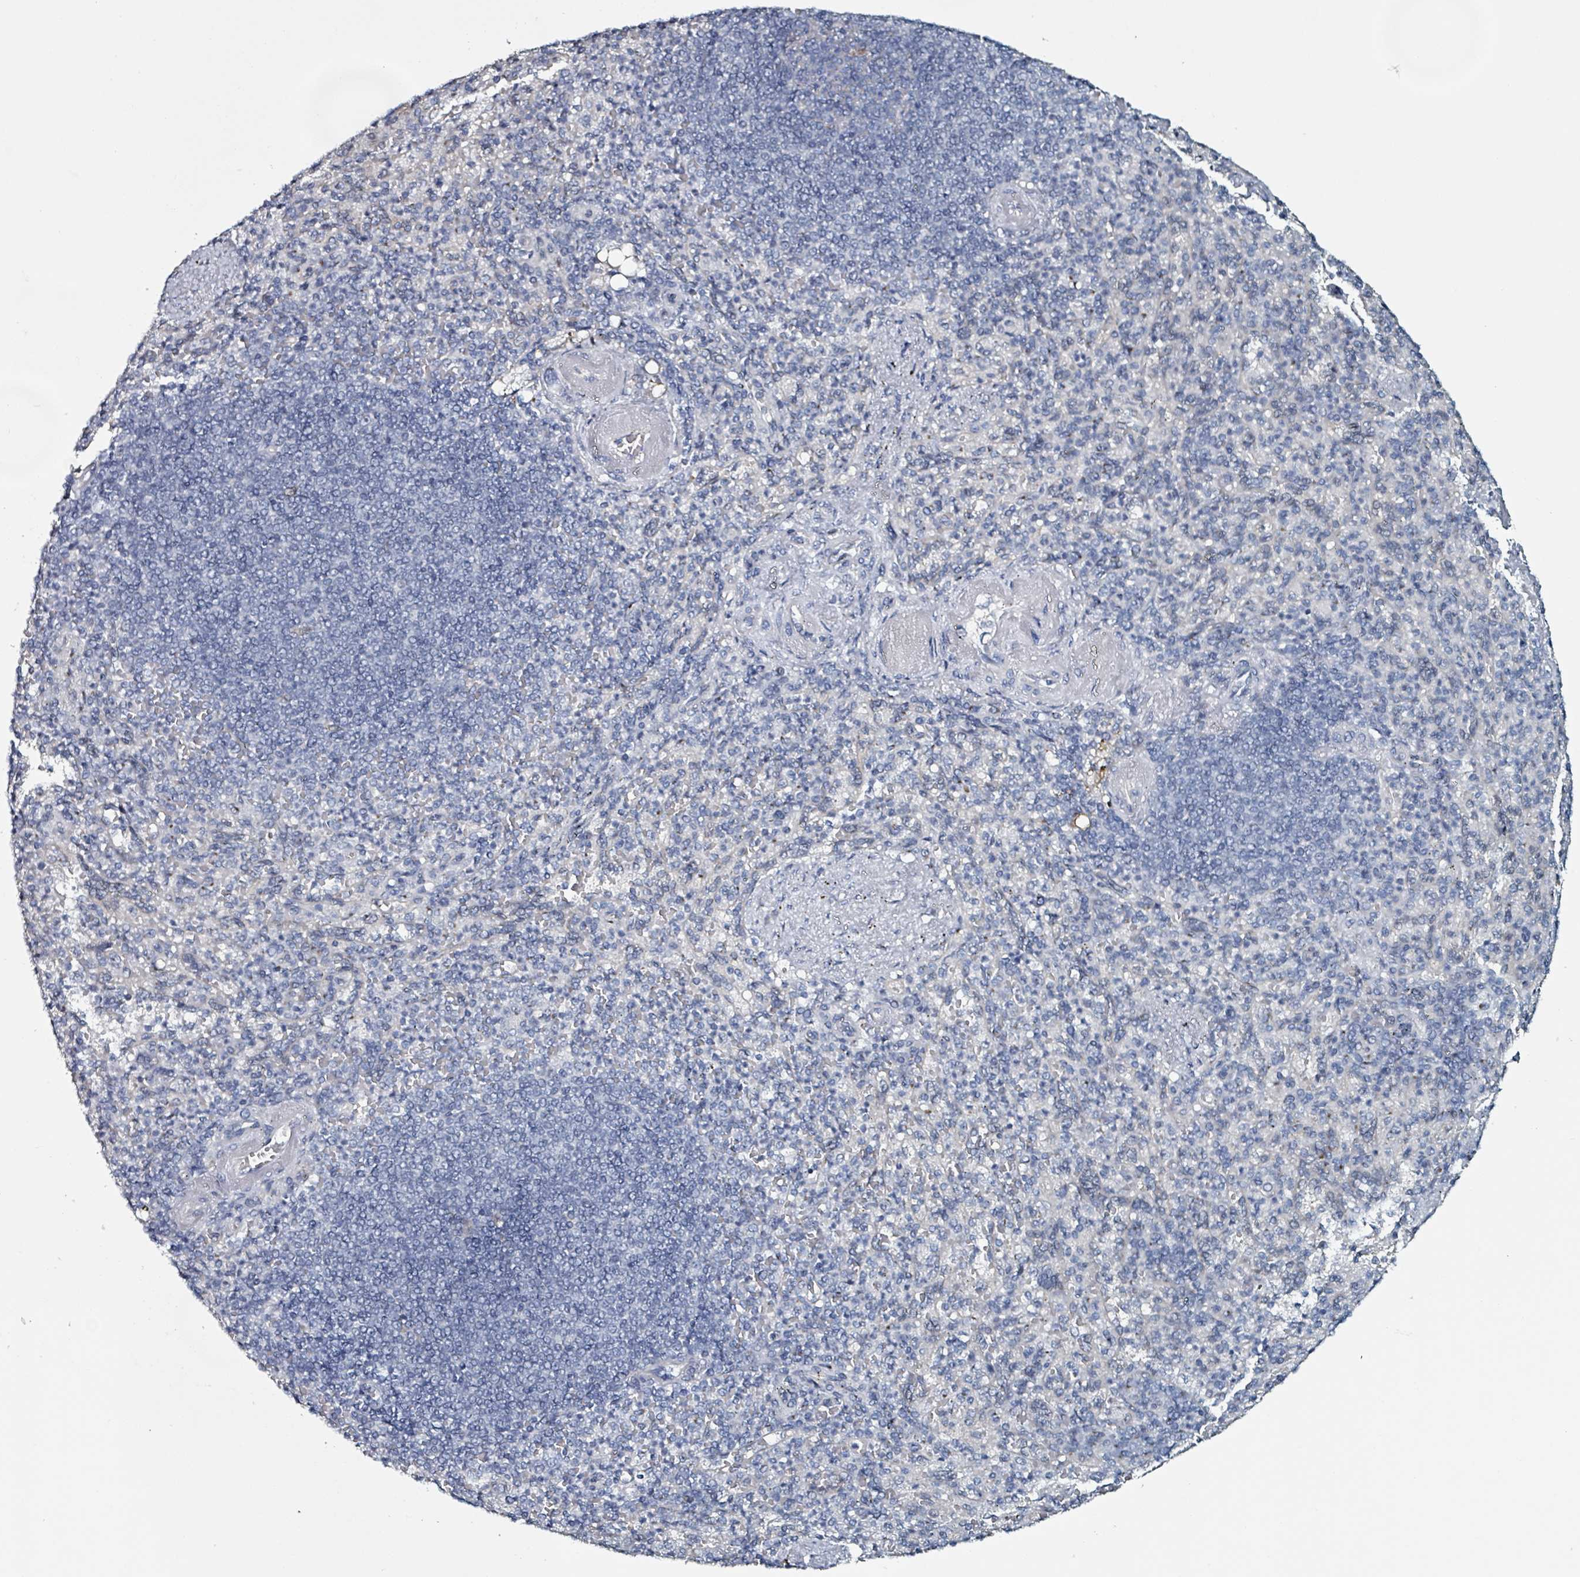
{"staining": {"intensity": "negative", "quantity": "none", "location": "none"}, "tissue": "spleen", "cell_type": "Cells in red pulp", "image_type": "normal", "snomed": [{"axis": "morphology", "description": "Normal tissue, NOS"}, {"axis": "topography", "description": "Spleen"}], "caption": "This is an immunohistochemistry image of normal spleen. There is no expression in cells in red pulp.", "gene": "B3GAT3", "patient": {"sex": "female", "age": 74}}